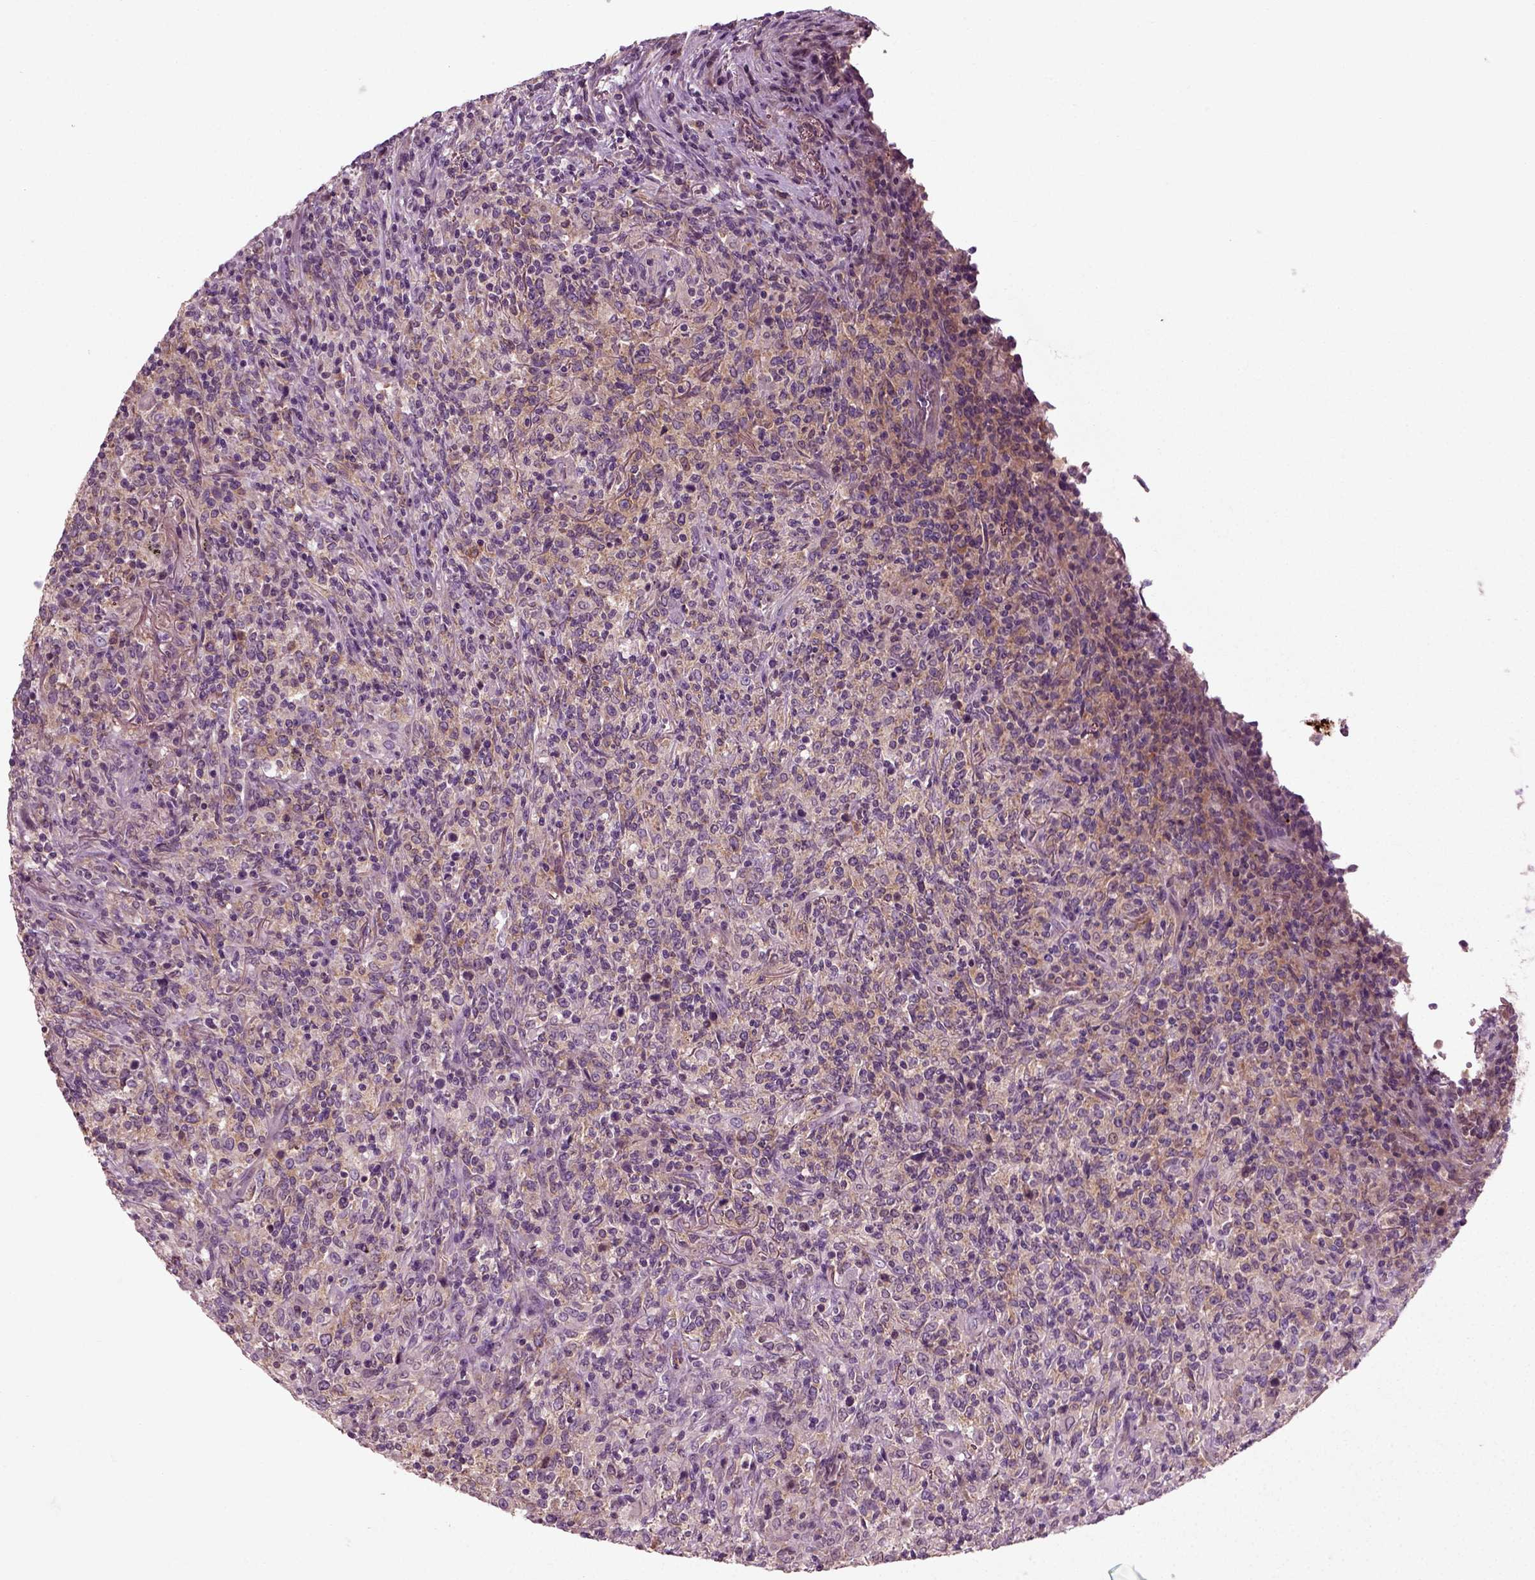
{"staining": {"intensity": "moderate", "quantity": "<25%", "location": "cytoplasmic/membranous"}, "tissue": "lymphoma", "cell_type": "Tumor cells", "image_type": "cancer", "snomed": [{"axis": "morphology", "description": "Malignant lymphoma, non-Hodgkin's type, High grade"}, {"axis": "topography", "description": "Lung"}], "caption": "Moderate cytoplasmic/membranous protein positivity is seen in approximately <25% of tumor cells in lymphoma.", "gene": "RND2", "patient": {"sex": "male", "age": 79}}